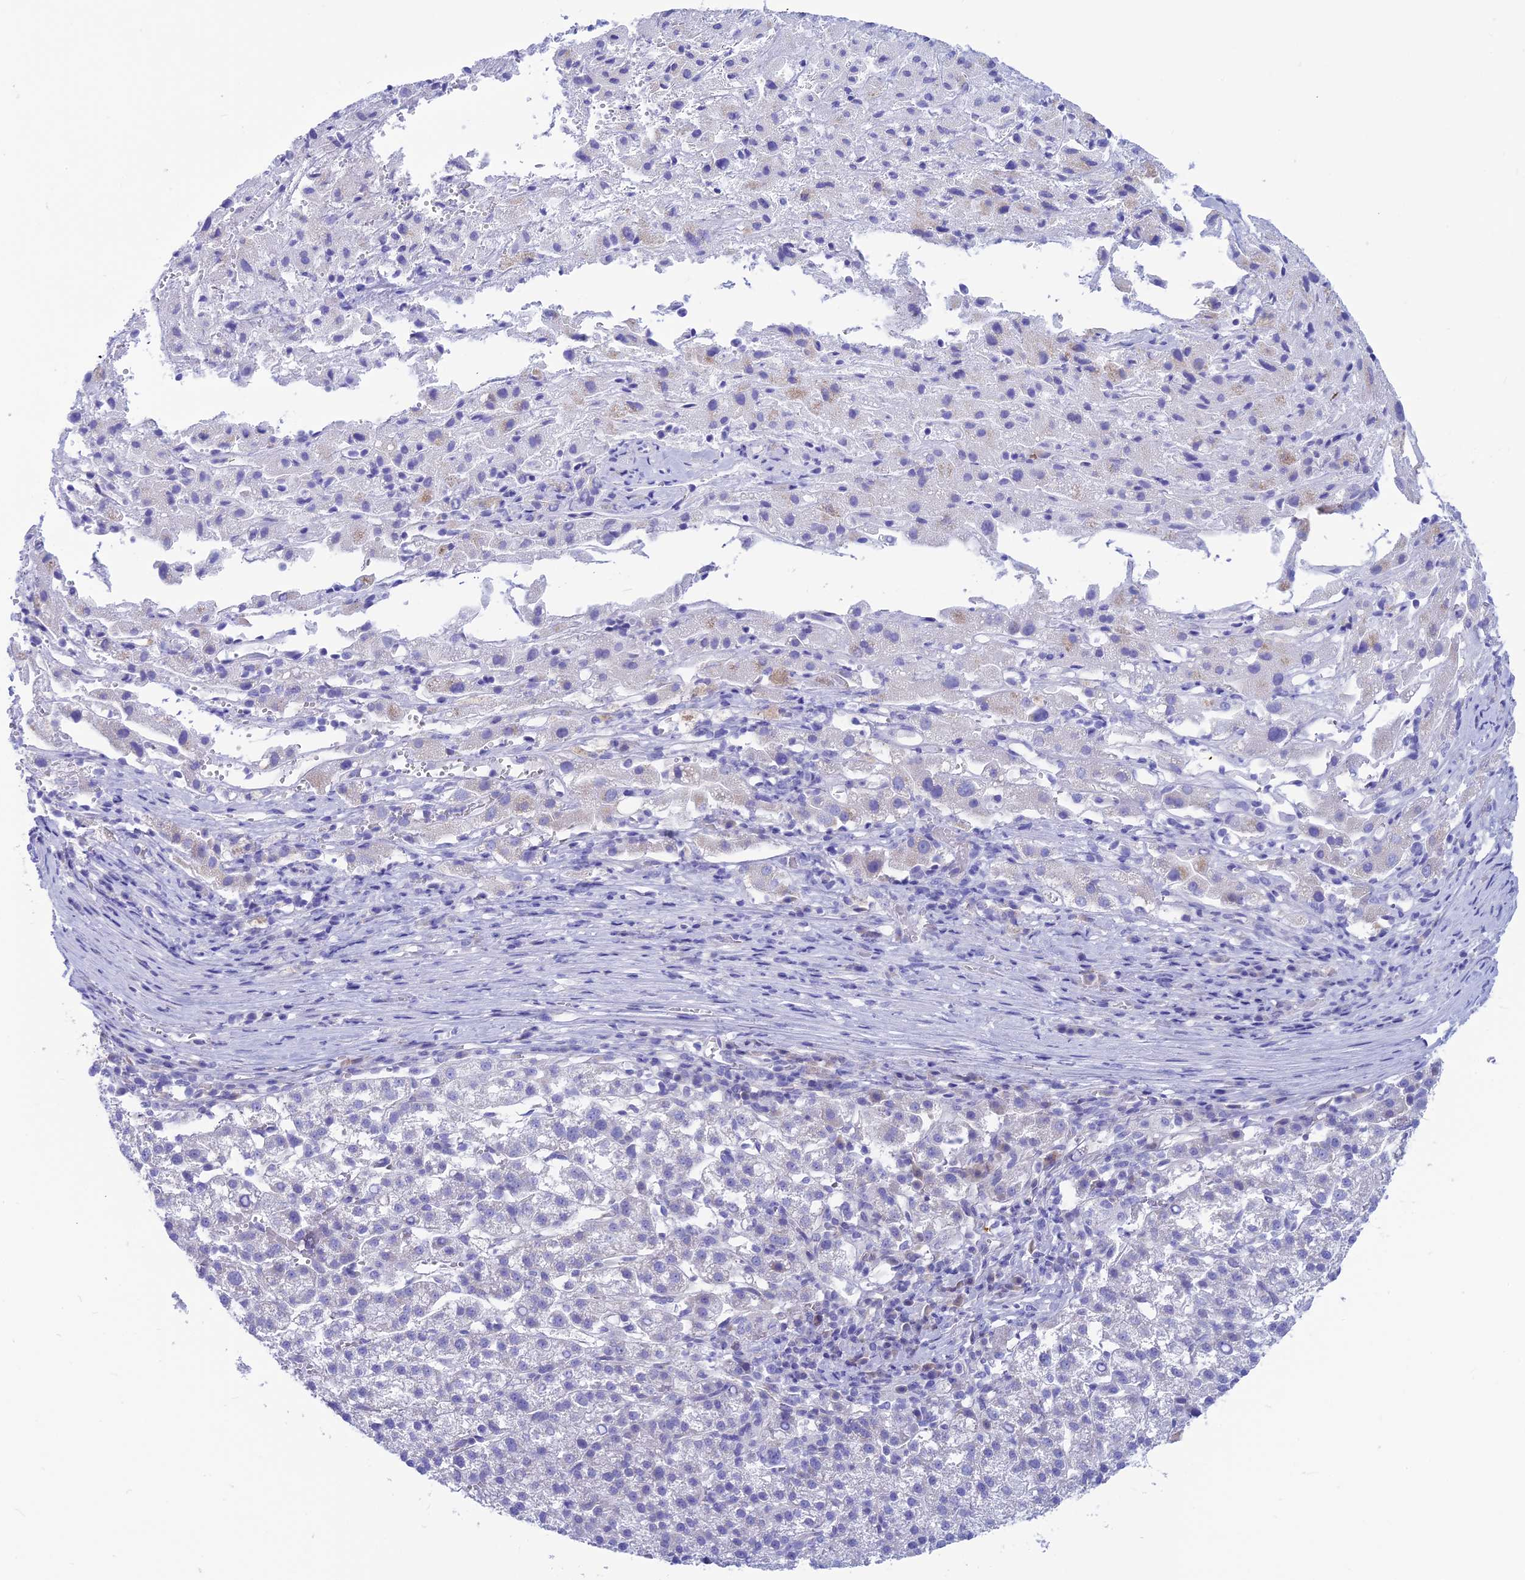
{"staining": {"intensity": "negative", "quantity": "none", "location": "none"}, "tissue": "liver cancer", "cell_type": "Tumor cells", "image_type": "cancer", "snomed": [{"axis": "morphology", "description": "Carcinoma, Hepatocellular, NOS"}, {"axis": "topography", "description": "Liver"}], "caption": "DAB (3,3'-diaminobenzidine) immunohistochemical staining of liver hepatocellular carcinoma exhibits no significant expression in tumor cells.", "gene": "LZTFL1", "patient": {"sex": "female", "age": 58}}